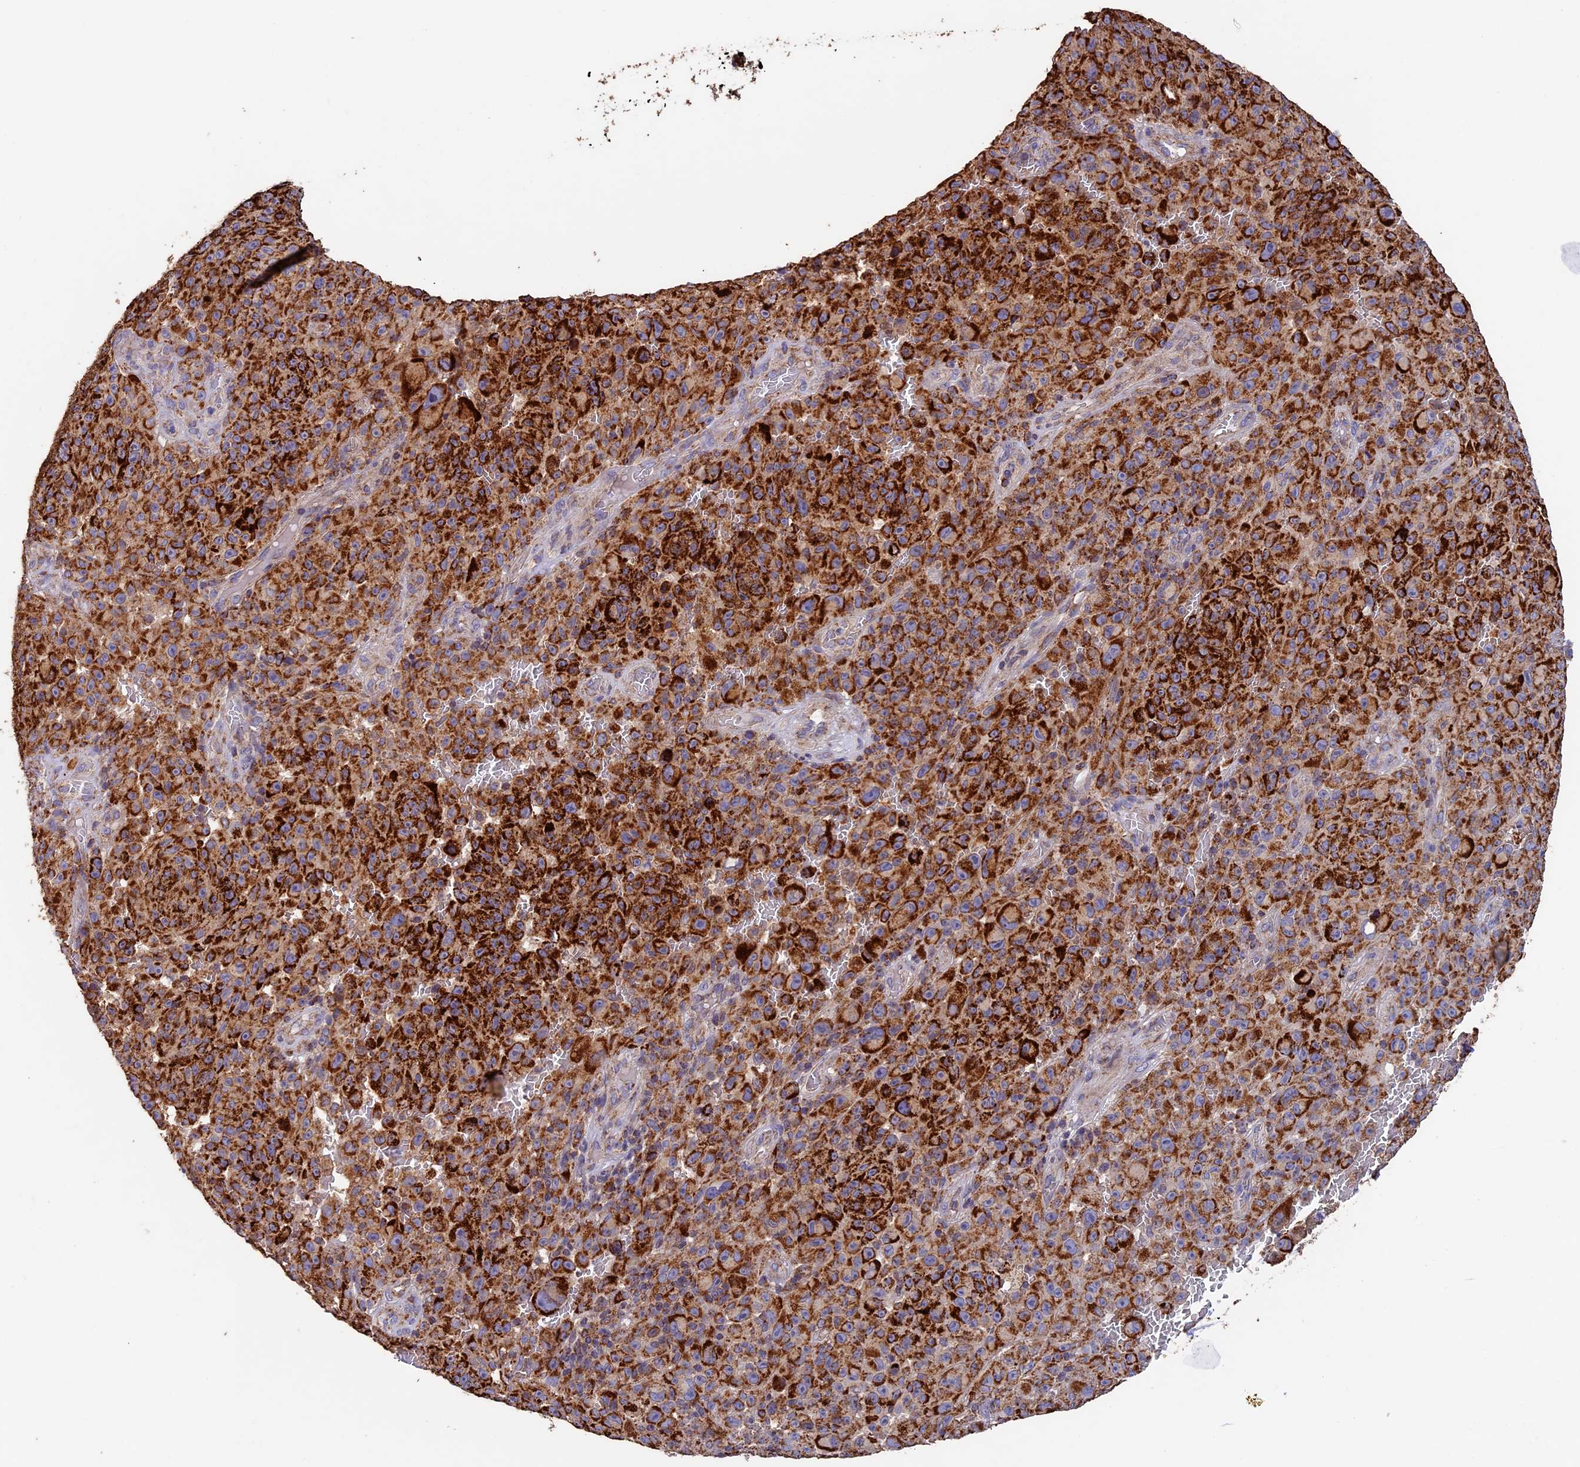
{"staining": {"intensity": "strong", "quantity": ">75%", "location": "cytoplasmic/membranous"}, "tissue": "melanoma", "cell_type": "Tumor cells", "image_type": "cancer", "snomed": [{"axis": "morphology", "description": "Malignant melanoma, NOS"}, {"axis": "topography", "description": "Skin"}], "caption": "Malignant melanoma tissue reveals strong cytoplasmic/membranous expression in about >75% of tumor cells", "gene": "ADAT1", "patient": {"sex": "female", "age": 82}}